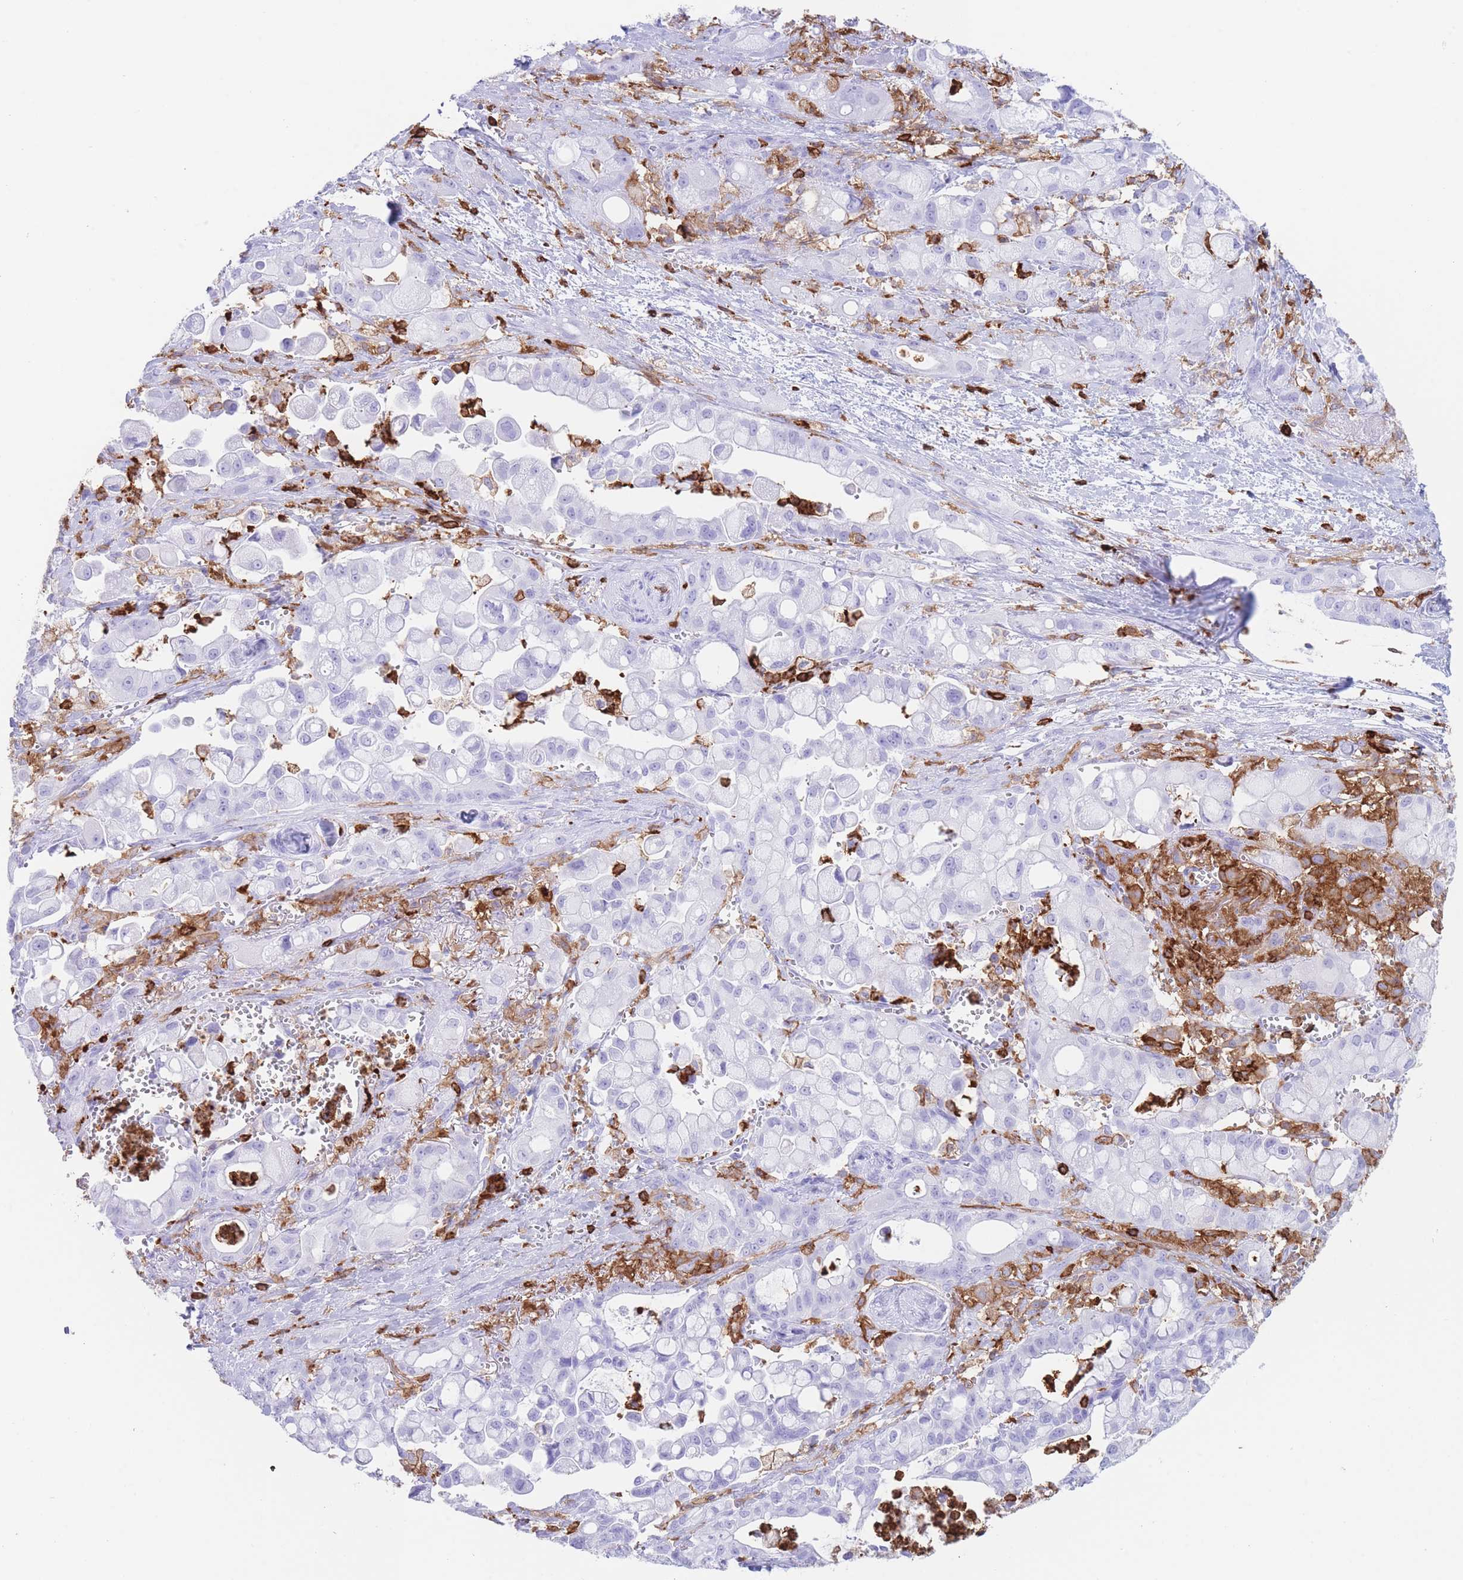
{"staining": {"intensity": "negative", "quantity": "none", "location": "none"}, "tissue": "pancreatic cancer", "cell_type": "Tumor cells", "image_type": "cancer", "snomed": [{"axis": "morphology", "description": "Adenocarcinoma, NOS"}, {"axis": "topography", "description": "Pancreas"}], "caption": "The micrograph displays no significant expression in tumor cells of adenocarcinoma (pancreatic).", "gene": "CORO1A", "patient": {"sex": "male", "age": 68}}